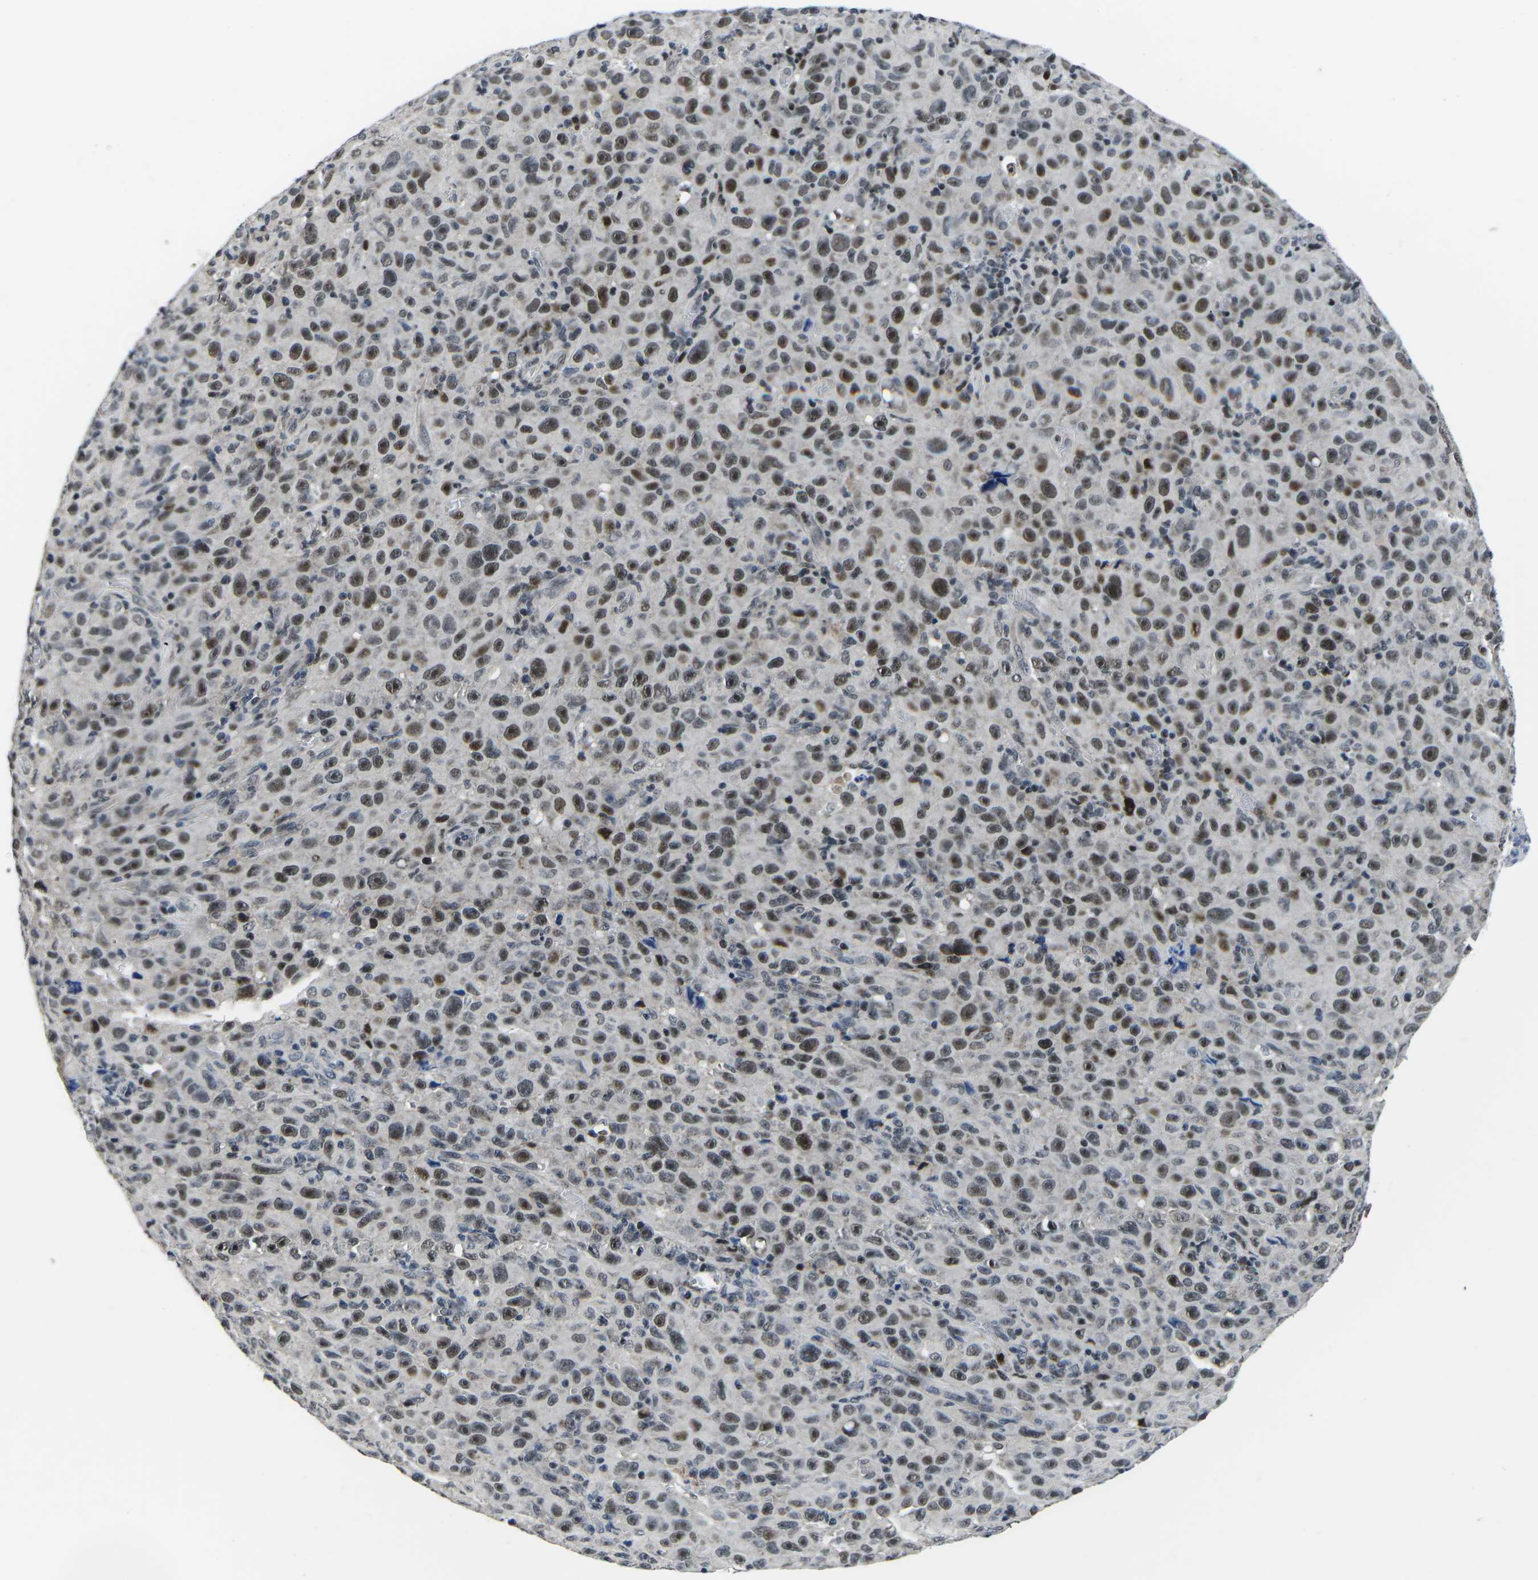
{"staining": {"intensity": "strong", "quantity": "25%-75%", "location": "nuclear"}, "tissue": "melanoma", "cell_type": "Tumor cells", "image_type": "cancer", "snomed": [{"axis": "morphology", "description": "Malignant melanoma, NOS"}, {"axis": "topography", "description": "Skin"}], "caption": "There is high levels of strong nuclear staining in tumor cells of melanoma, as demonstrated by immunohistochemical staining (brown color).", "gene": "CDC73", "patient": {"sex": "female", "age": 82}}